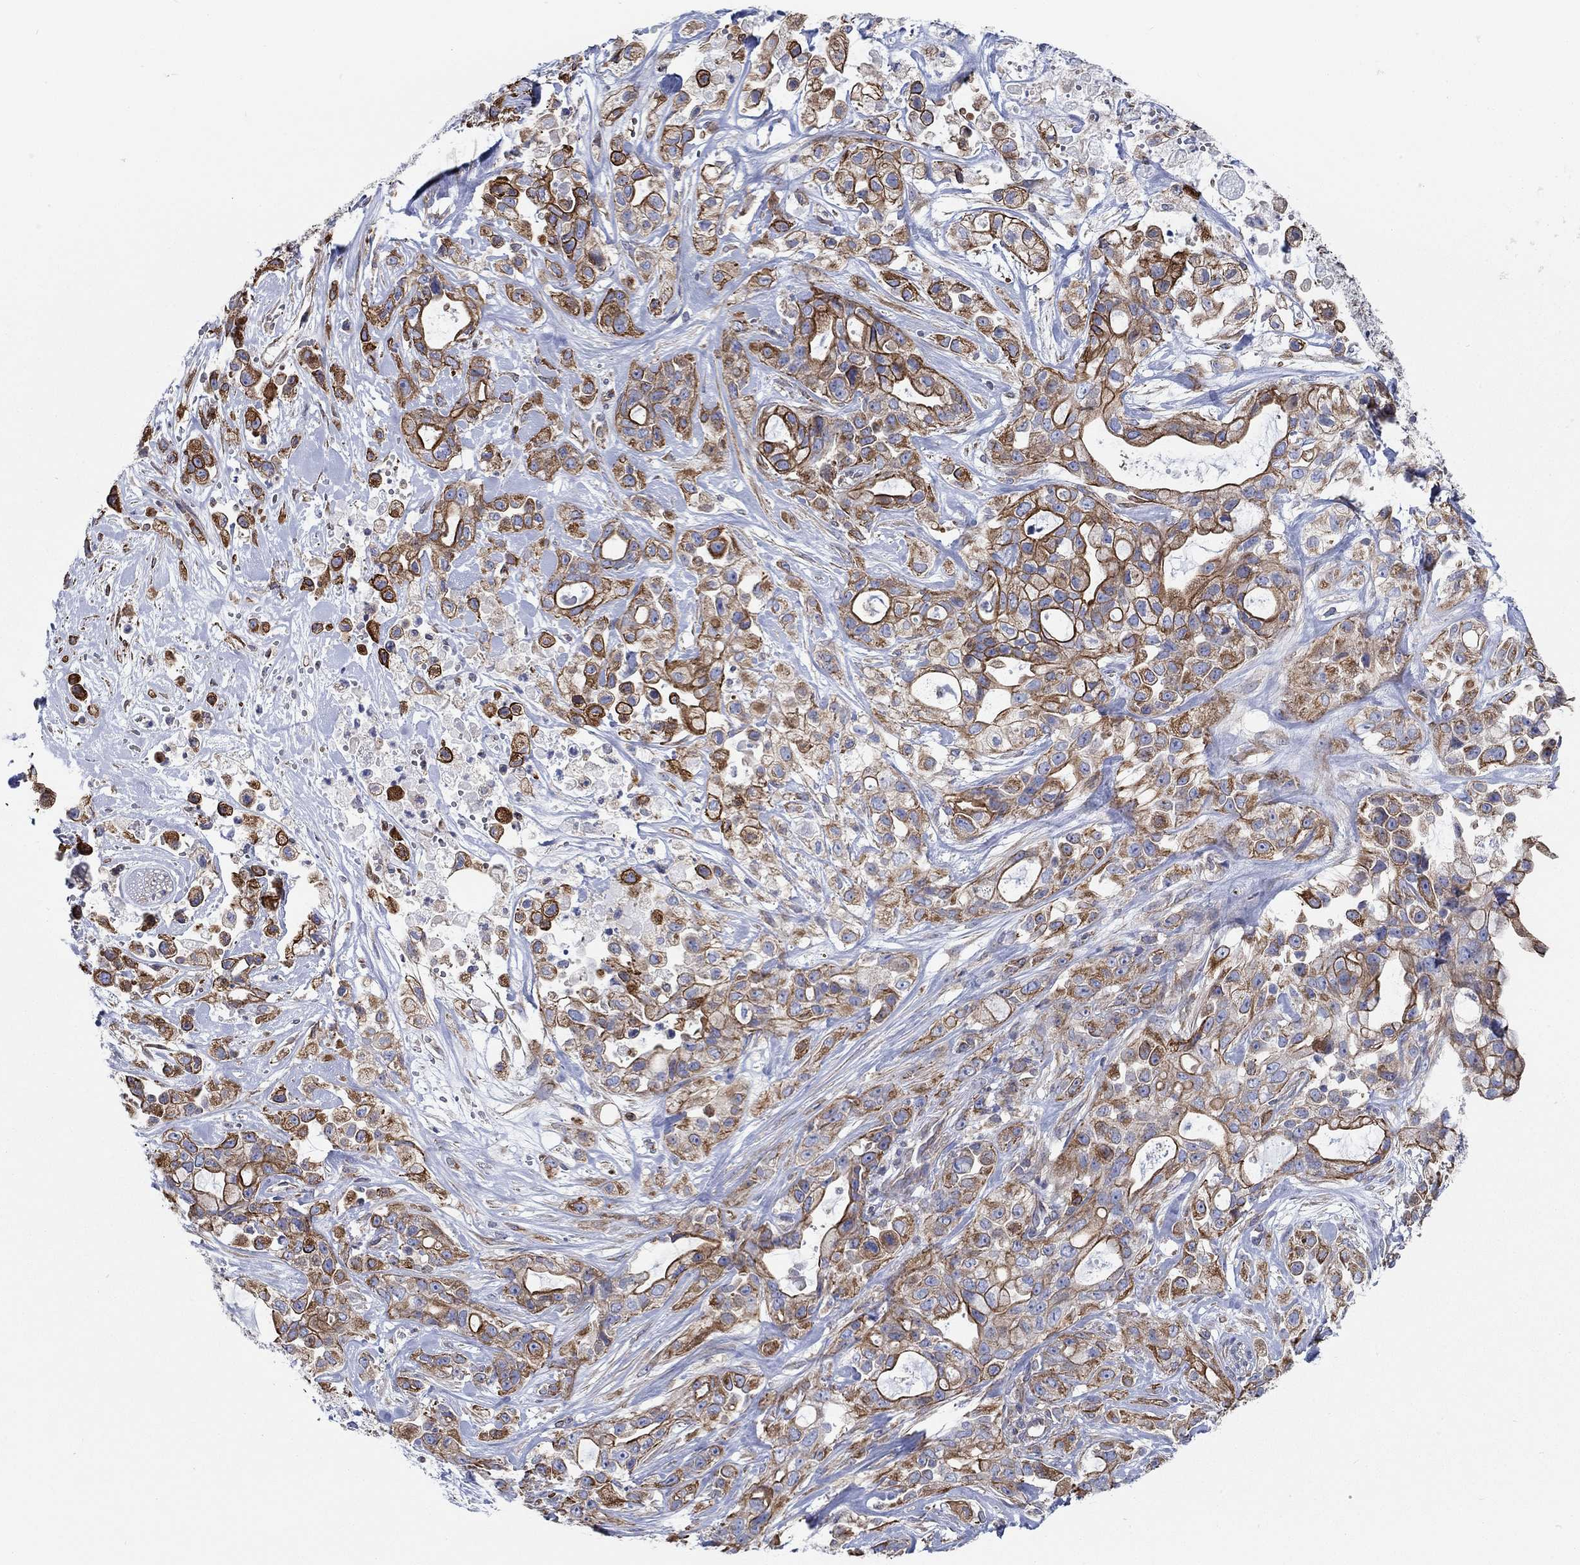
{"staining": {"intensity": "strong", "quantity": ">75%", "location": "cytoplasmic/membranous"}, "tissue": "pancreatic cancer", "cell_type": "Tumor cells", "image_type": "cancer", "snomed": [{"axis": "morphology", "description": "Adenocarcinoma, NOS"}, {"axis": "topography", "description": "Pancreas"}], "caption": "This micrograph shows immunohistochemistry (IHC) staining of human pancreatic adenocarcinoma, with high strong cytoplasmic/membranous staining in approximately >75% of tumor cells.", "gene": "FMN1", "patient": {"sex": "male", "age": 44}}